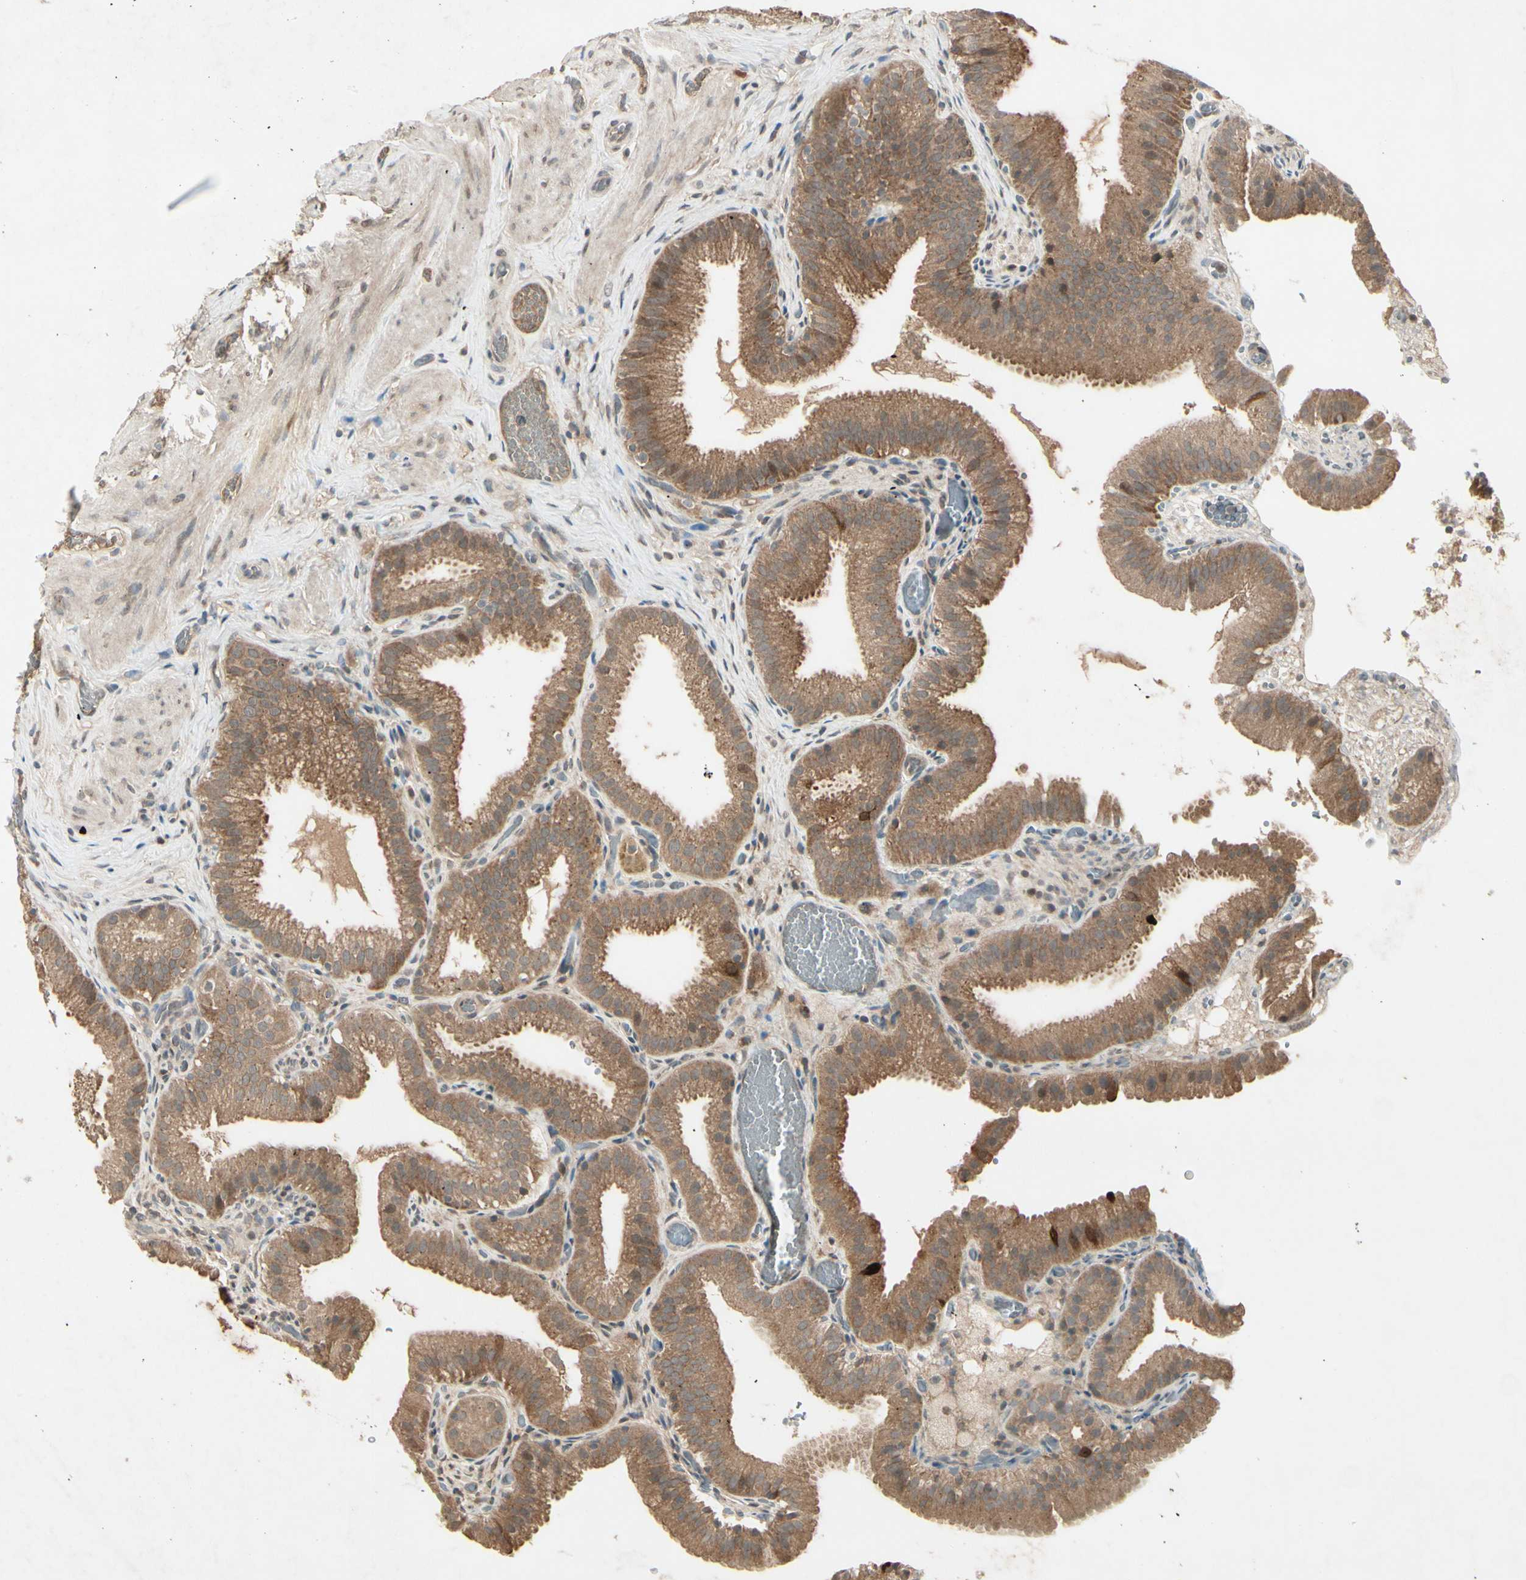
{"staining": {"intensity": "moderate", "quantity": ">75%", "location": "cytoplasmic/membranous"}, "tissue": "gallbladder", "cell_type": "Glandular cells", "image_type": "normal", "snomed": [{"axis": "morphology", "description": "Normal tissue, NOS"}, {"axis": "topography", "description": "Gallbladder"}], "caption": "Glandular cells demonstrate moderate cytoplasmic/membranous staining in approximately >75% of cells in benign gallbladder.", "gene": "FHDC1", "patient": {"sex": "male", "age": 54}}